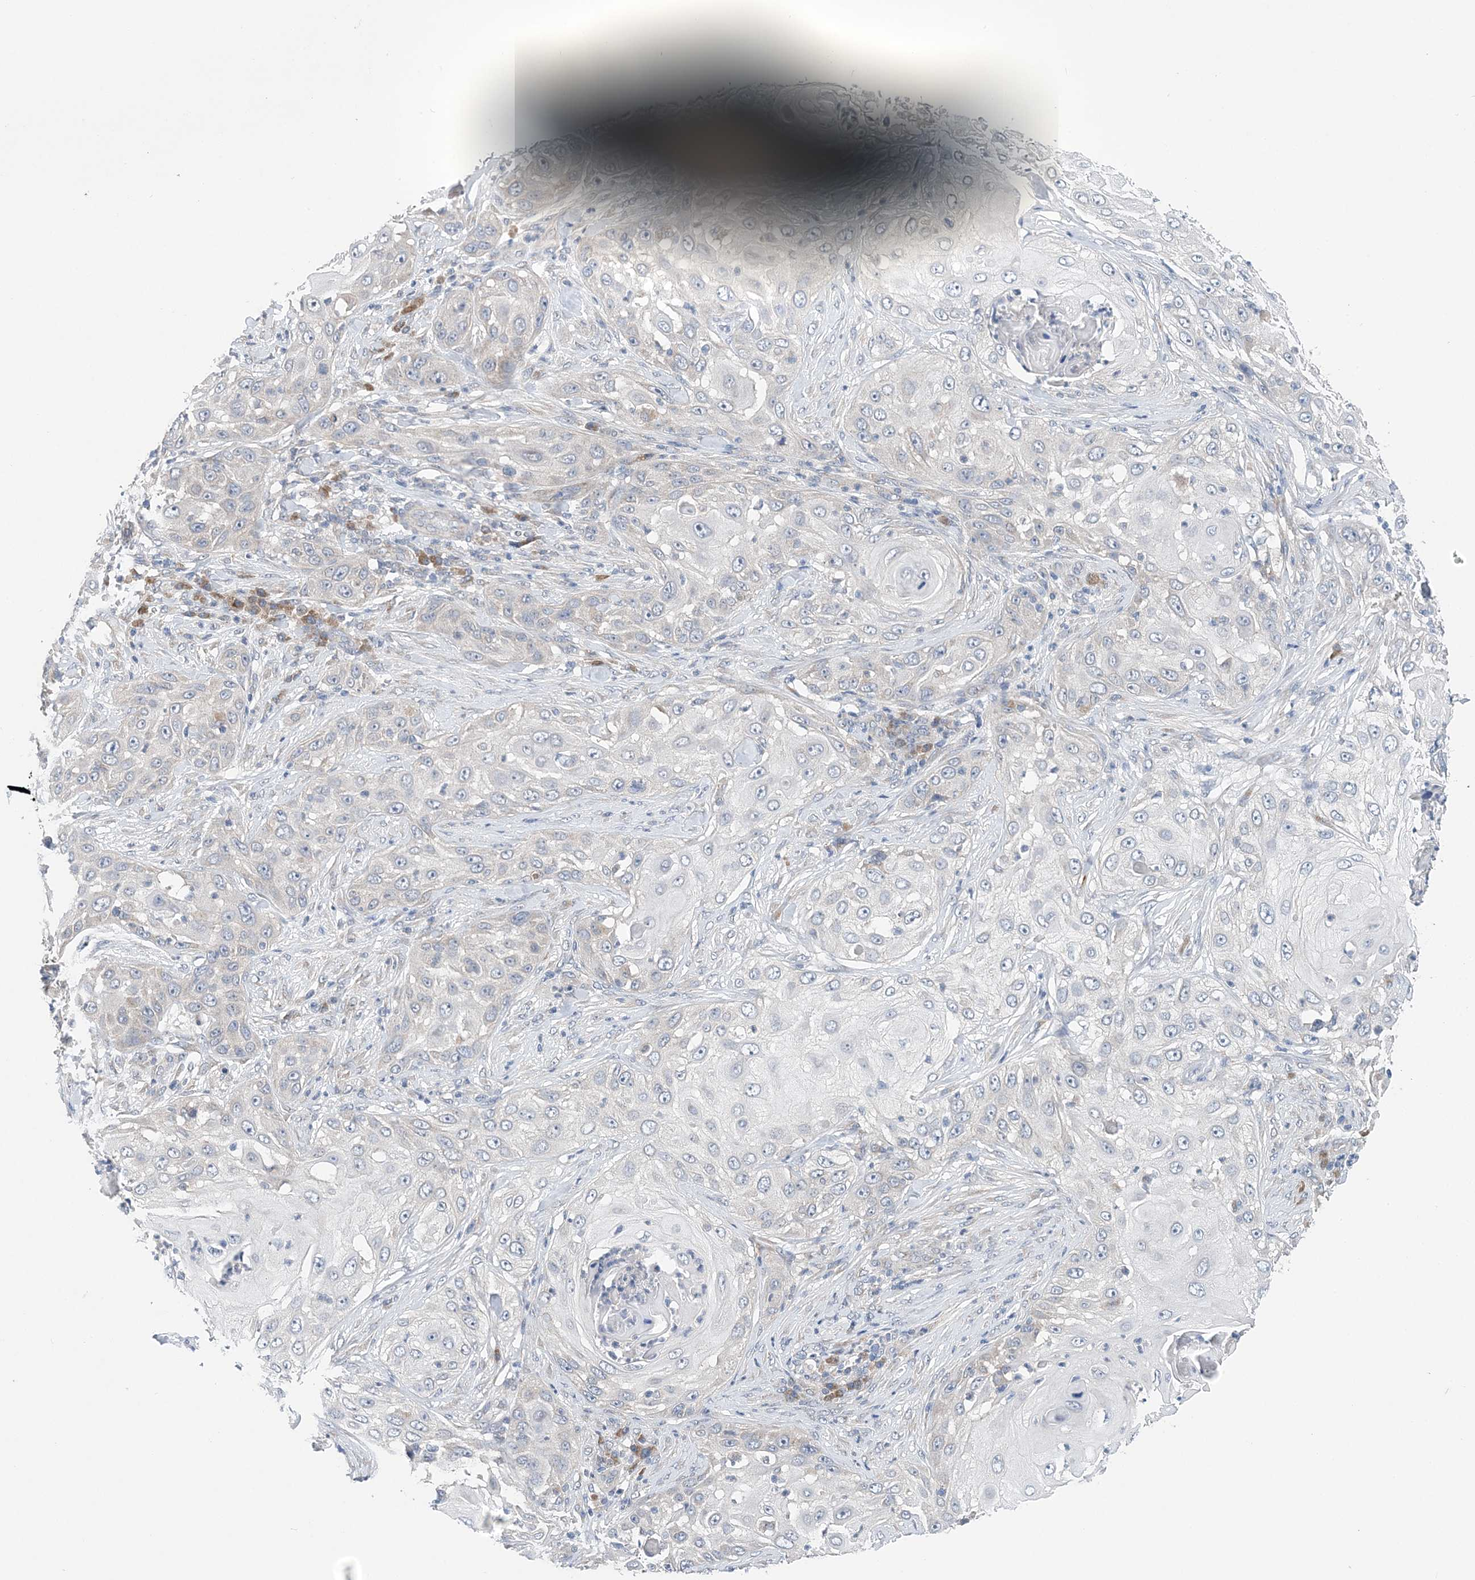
{"staining": {"intensity": "negative", "quantity": "none", "location": "none"}, "tissue": "skin cancer", "cell_type": "Tumor cells", "image_type": "cancer", "snomed": [{"axis": "morphology", "description": "Squamous cell carcinoma, NOS"}, {"axis": "topography", "description": "Skin"}], "caption": "DAB immunohistochemical staining of human skin cancer shows no significant expression in tumor cells.", "gene": "COPE", "patient": {"sex": "female", "age": 44}}